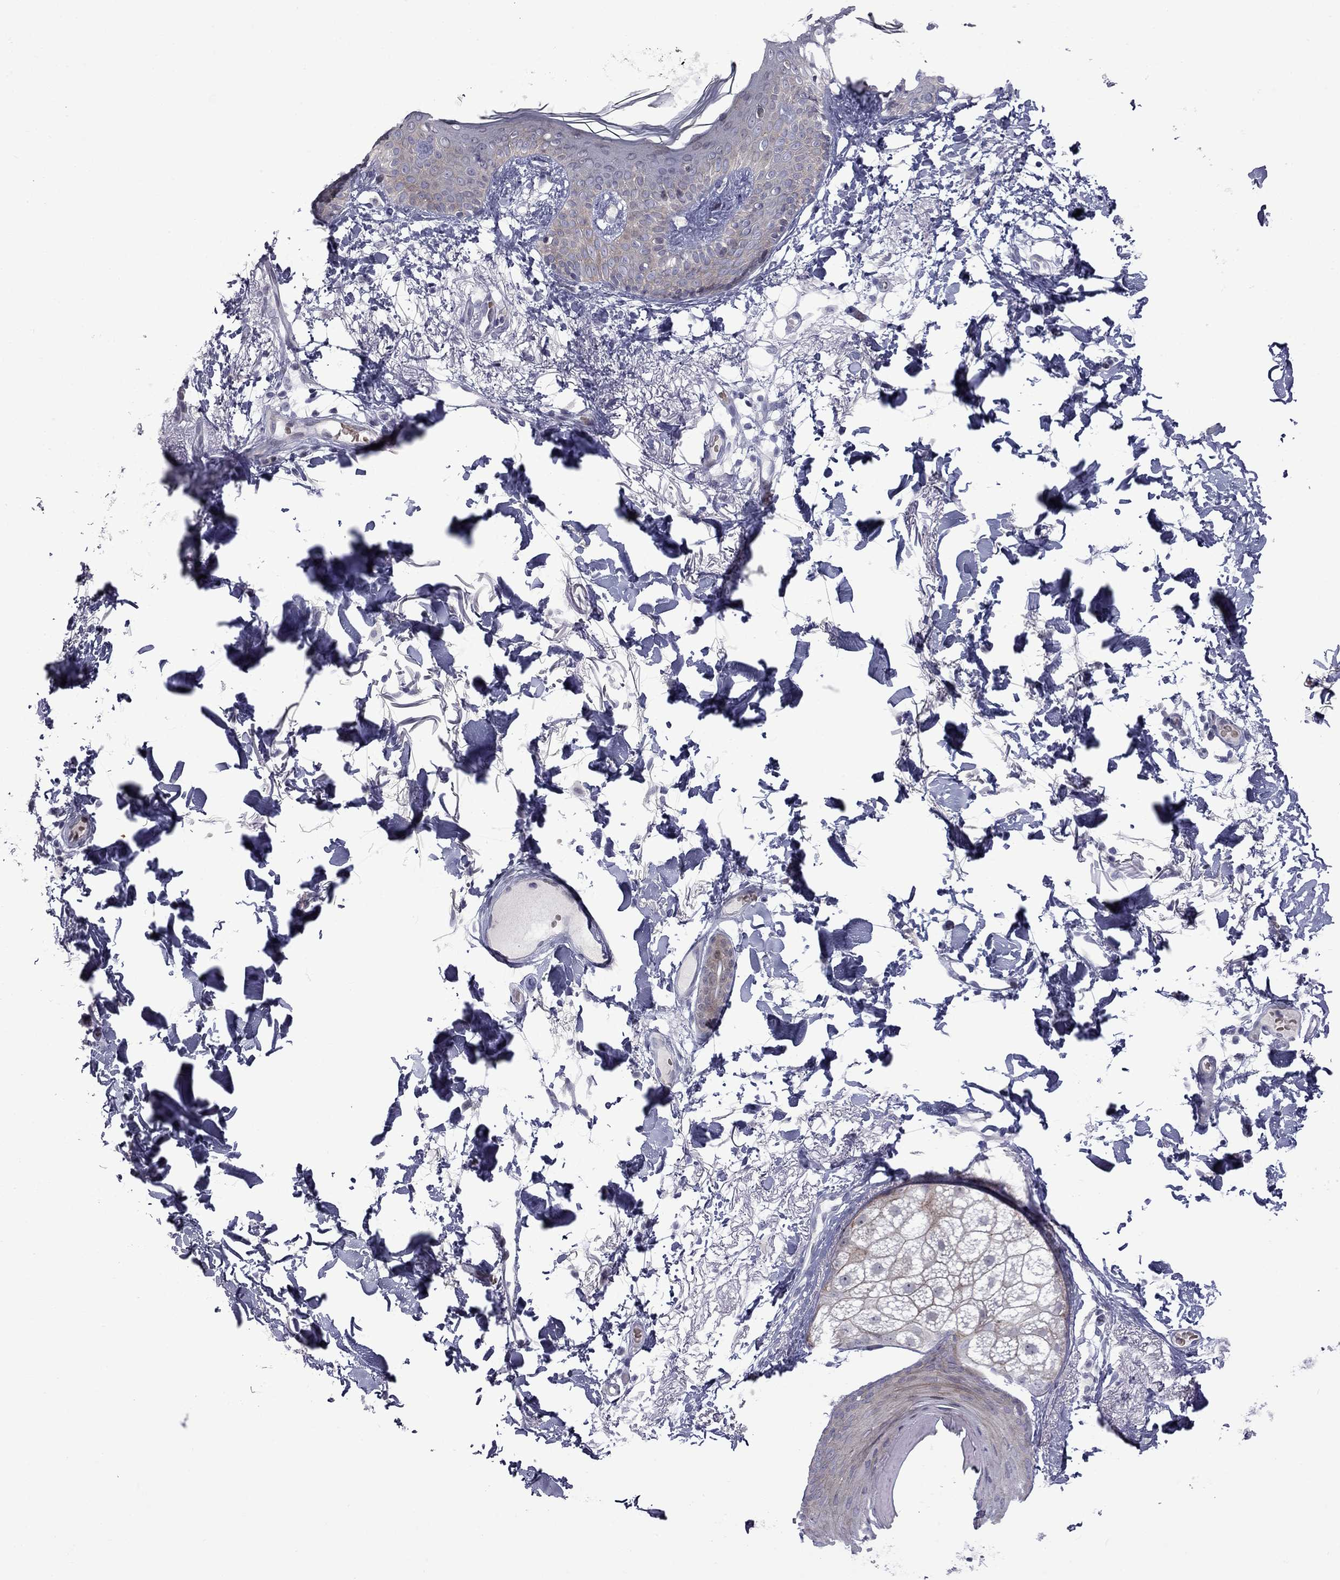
{"staining": {"intensity": "weak", "quantity": "25%-75%", "location": "cytoplasmic/membranous"}, "tissue": "skin cancer", "cell_type": "Tumor cells", "image_type": "cancer", "snomed": [{"axis": "morphology", "description": "Normal tissue, NOS"}, {"axis": "morphology", "description": "Basal cell carcinoma"}, {"axis": "topography", "description": "Skin"}], "caption": "Tumor cells demonstrate low levels of weak cytoplasmic/membranous expression in approximately 25%-75% of cells in human skin cancer (basal cell carcinoma).", "gene": "NRARP", "patient": {"sex": "male", "age": 84}}